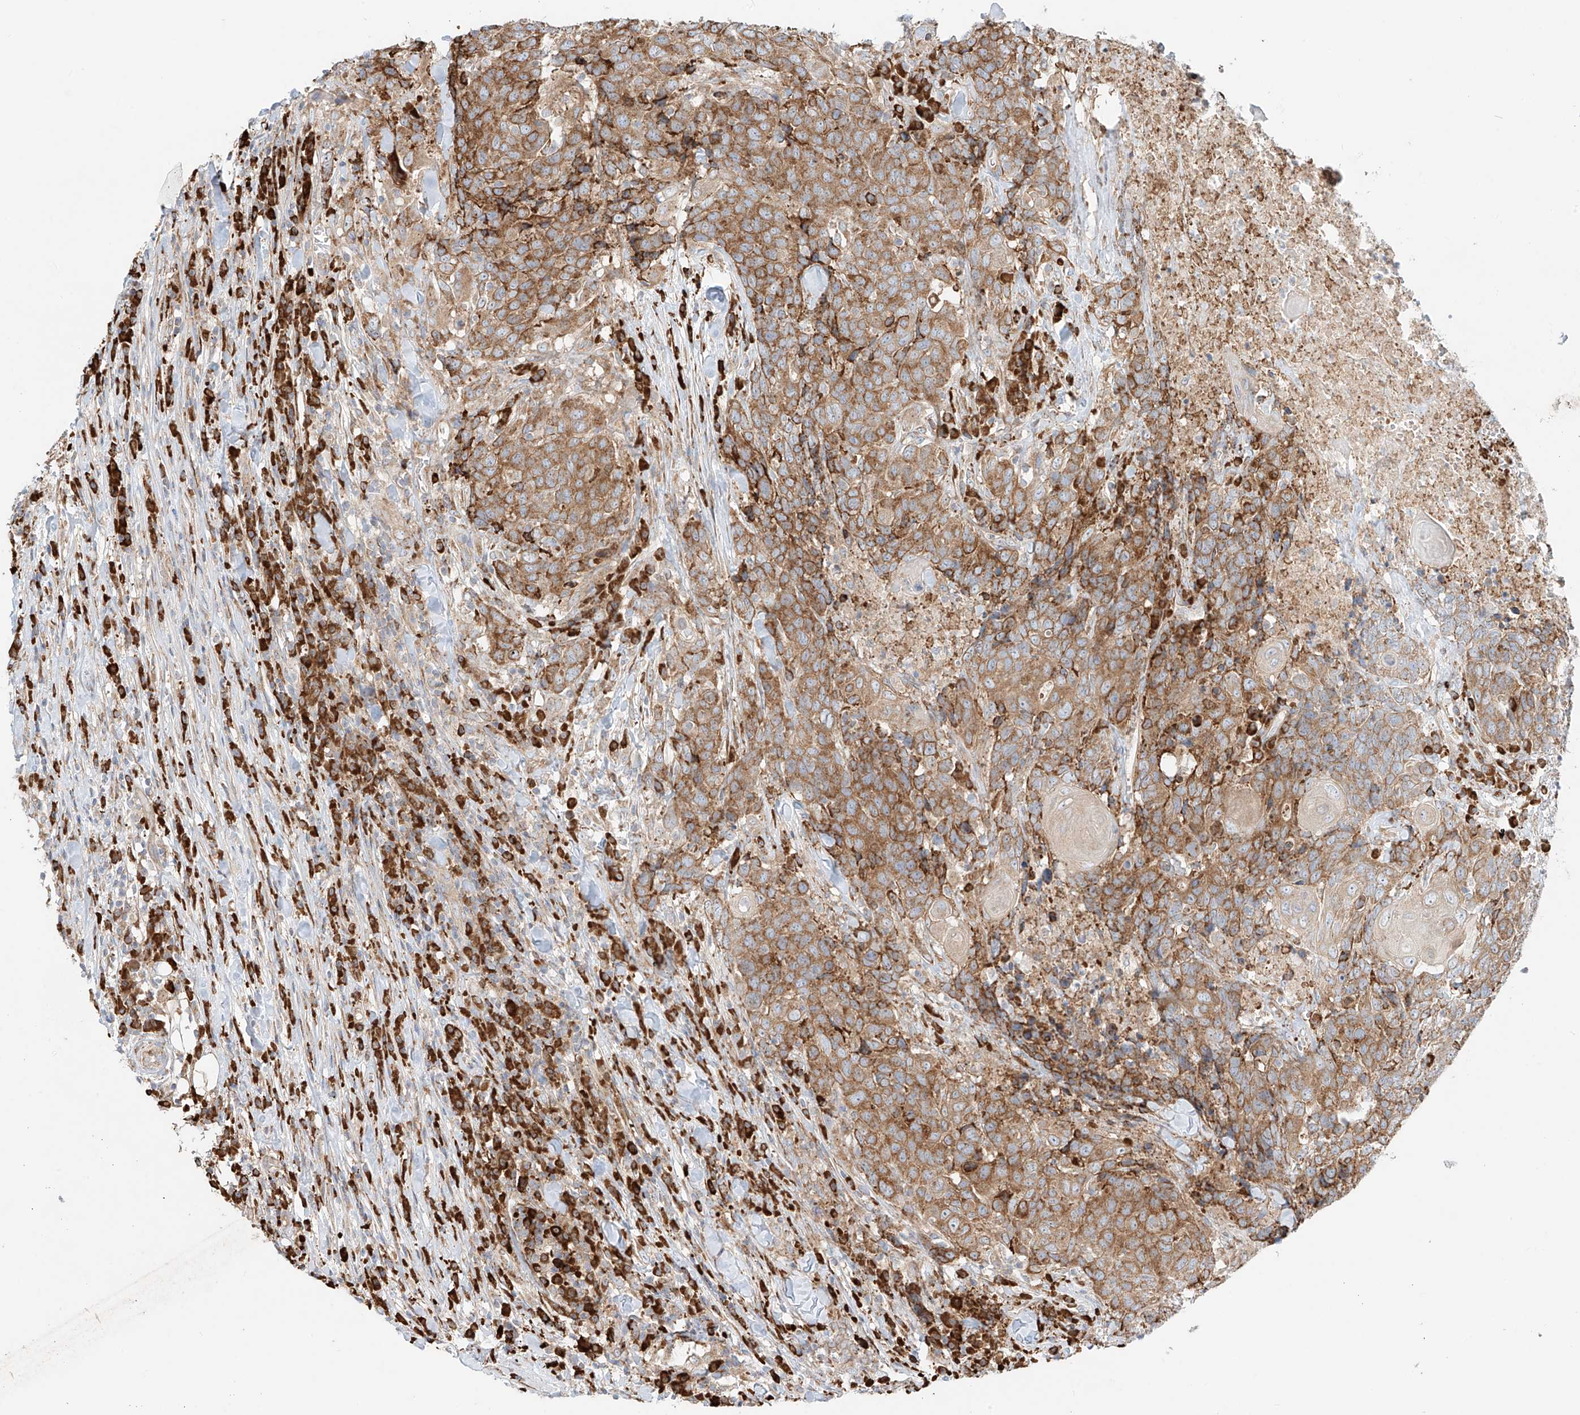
{"staining": {"intensity": "moderate", "quantity": ">75%", "location": "cytoplasmic/membranous"}, "tissue": "head and neck cancer", "cell_type": "Tumor cells", "image_type": "cancer", "snomed": [{"axis": "morphology", "description": "Squamous cell carcinoma, NOS"}, {"axis": "topography", "description": "Head-Neck"}], "caption": "Brown immunohistochemical staining in human head and neck cancer (squamous cell carcinoma) shows moderate cytoplasmic/membranous expression in approximately >75% of tumor cells.", "gene": "EIPR1", "patient": {"sex": "male", "age": 66}}